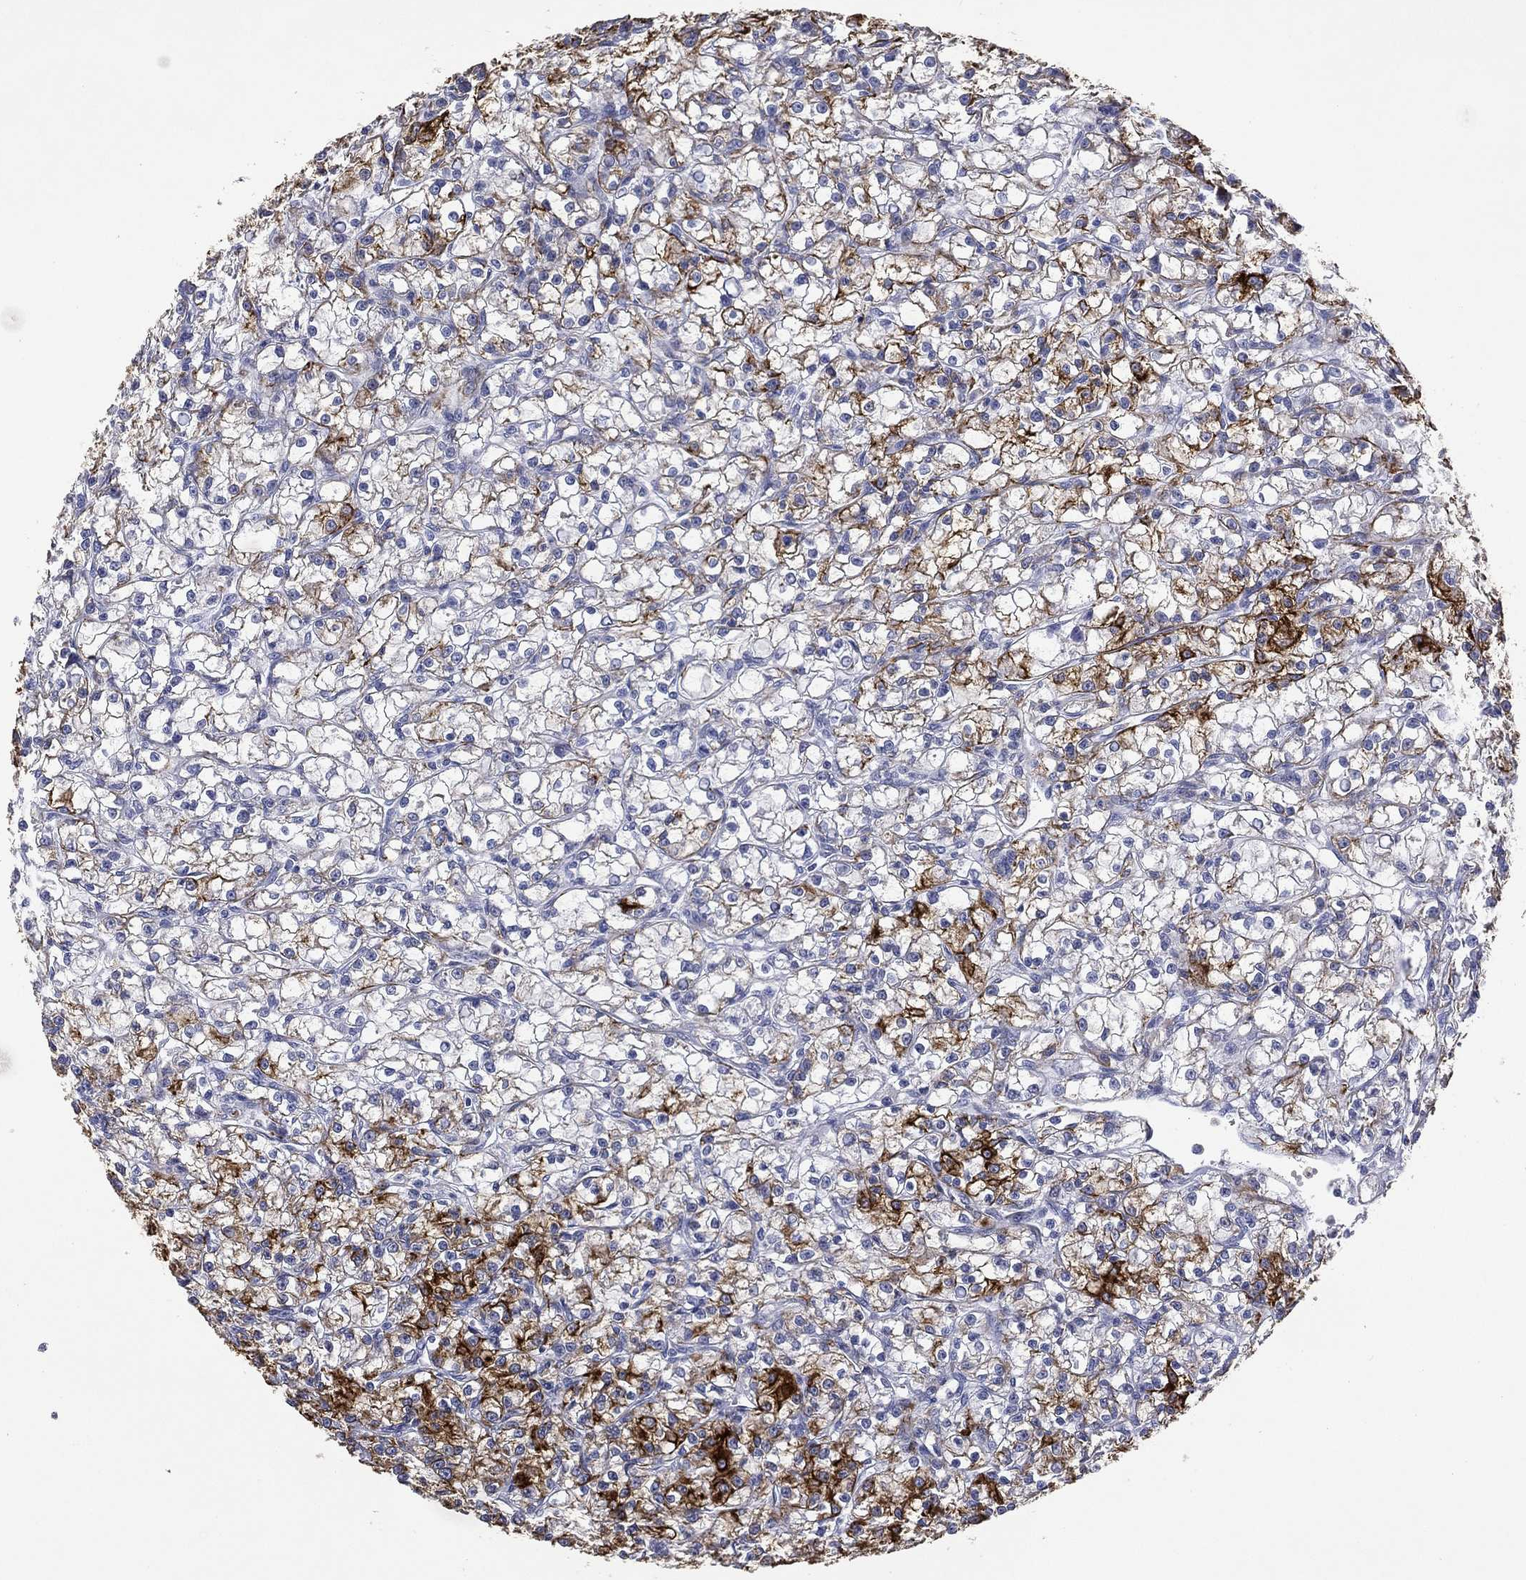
{"staining": {"intensity": "strong", "quantity": "25%-75%", "location": "cytoplasmic/membranous"}, "tissue": "renal cancer", "cell_type": "Tumor cells", "image_type": "cancer", "snomed": [{"axis": "morphology", "description": "Adenocarcinoma, NOS"}, {"axis": "topography", "description": "Kidney"}], "caption": "Renal adenocarcinoma stained with immunohistochemistry (IHC) shows strong cytoplasmic/membranous expression in about 25%-75% of tumor cells. Using DAB (brown) and hematoxylin (blue) stains, captured at high magnification using brightfield microscopy.", "gene": "KRT7", "patient": {"sex": "female", "age": 59}}